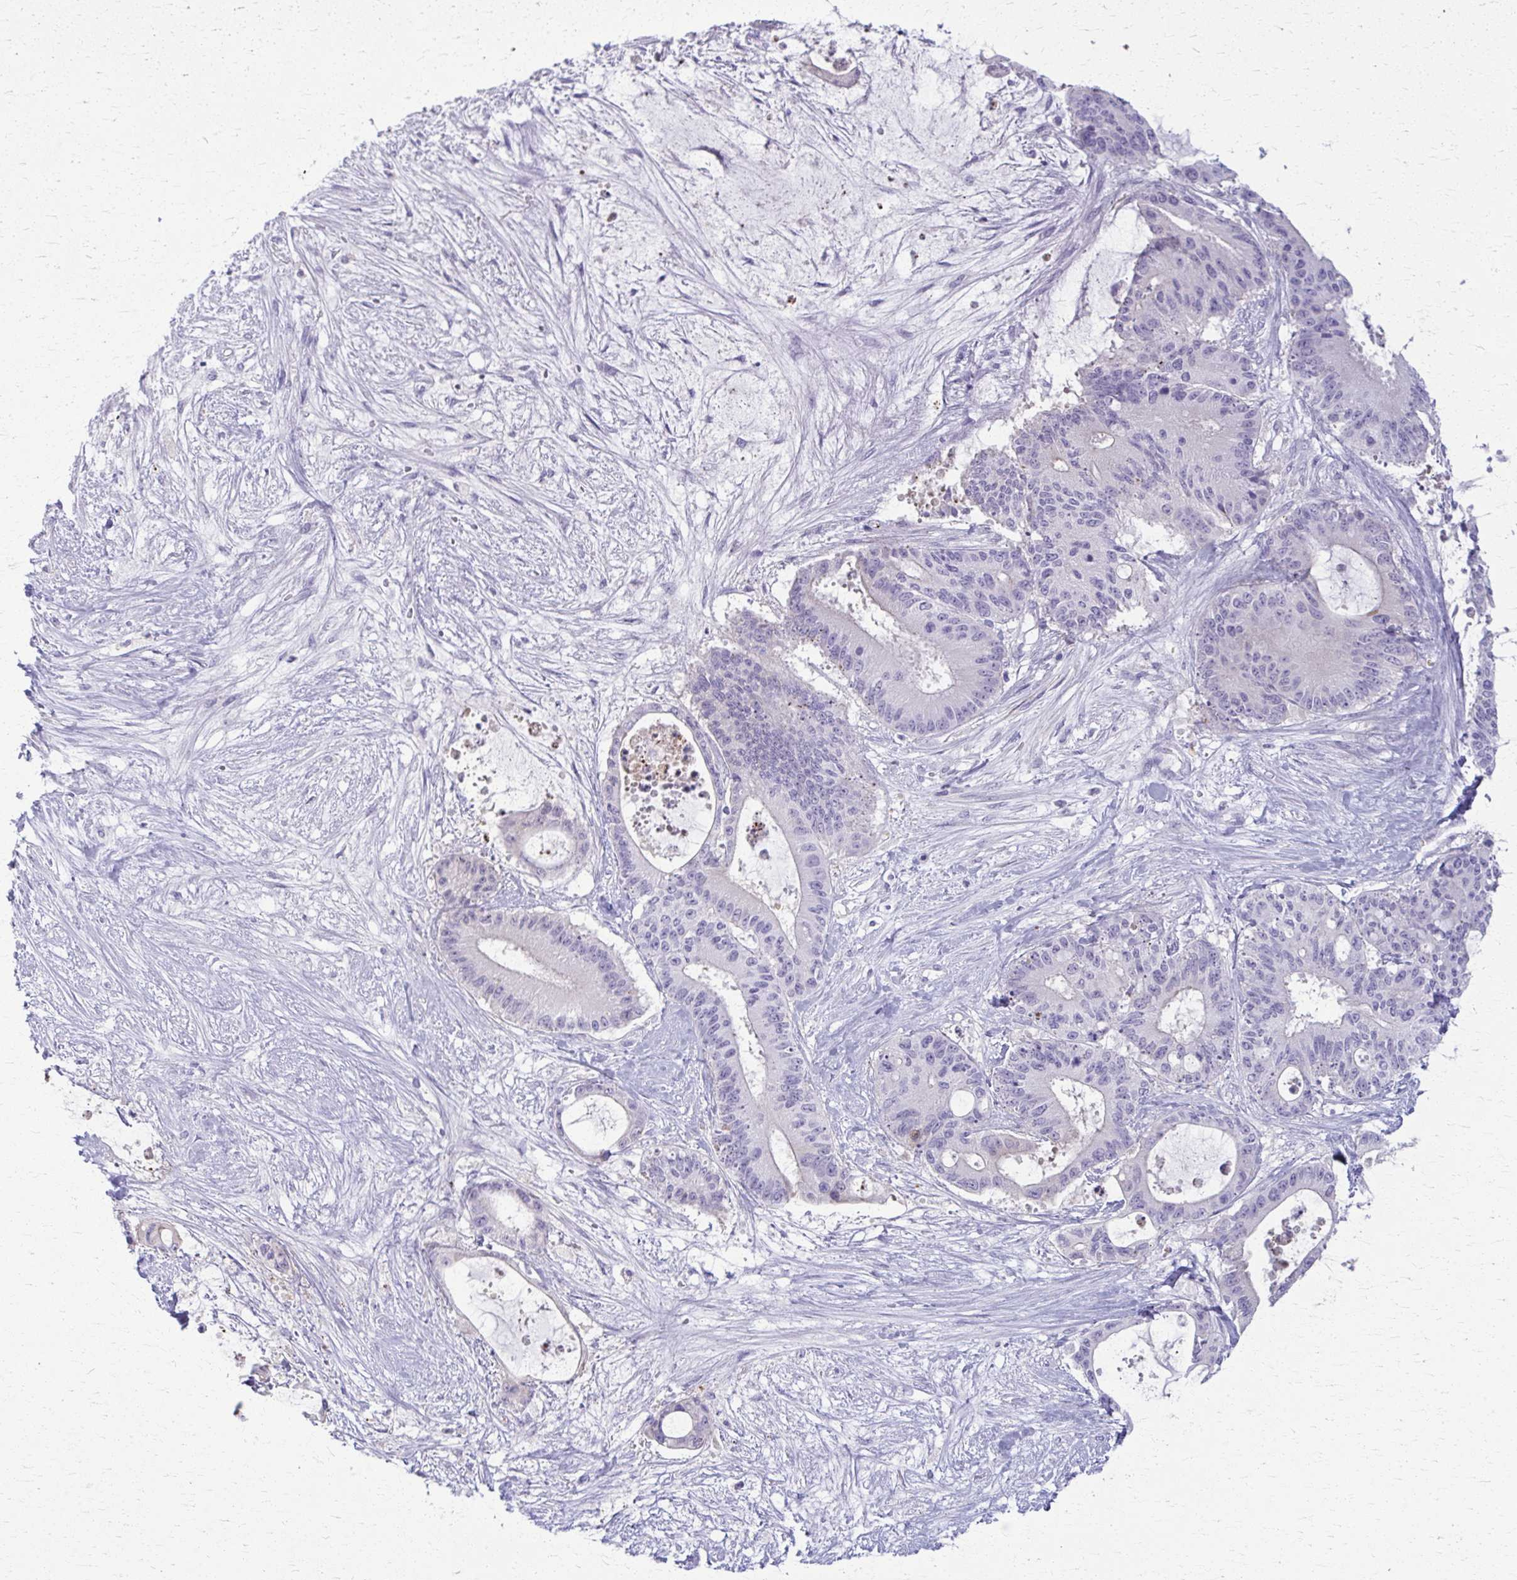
{"staining": {"intensity": "negative", "quantity": "none", "location": "none"}, "tissue": "liver cancer", "cell_type": "Tumor cells", "image_type": "cancer", "snomed": [{"axis": "morphology", "description": "Normal tissue, NOS"}, {"axis": "morphology", "description": "Cholangiocarcinoma"}, {"axis": "topography", "description": "Liver"}, {"axis": "topography", "description": "Peripheral nerve tissue"}], "caption": "An immunohistochemistry (IHC) micrograph of liver cancer is shown. There is no staining in tumor cells of liver cancer.", "gene": "OR4M1", "patient": {"sex": "female", "age": 73}}